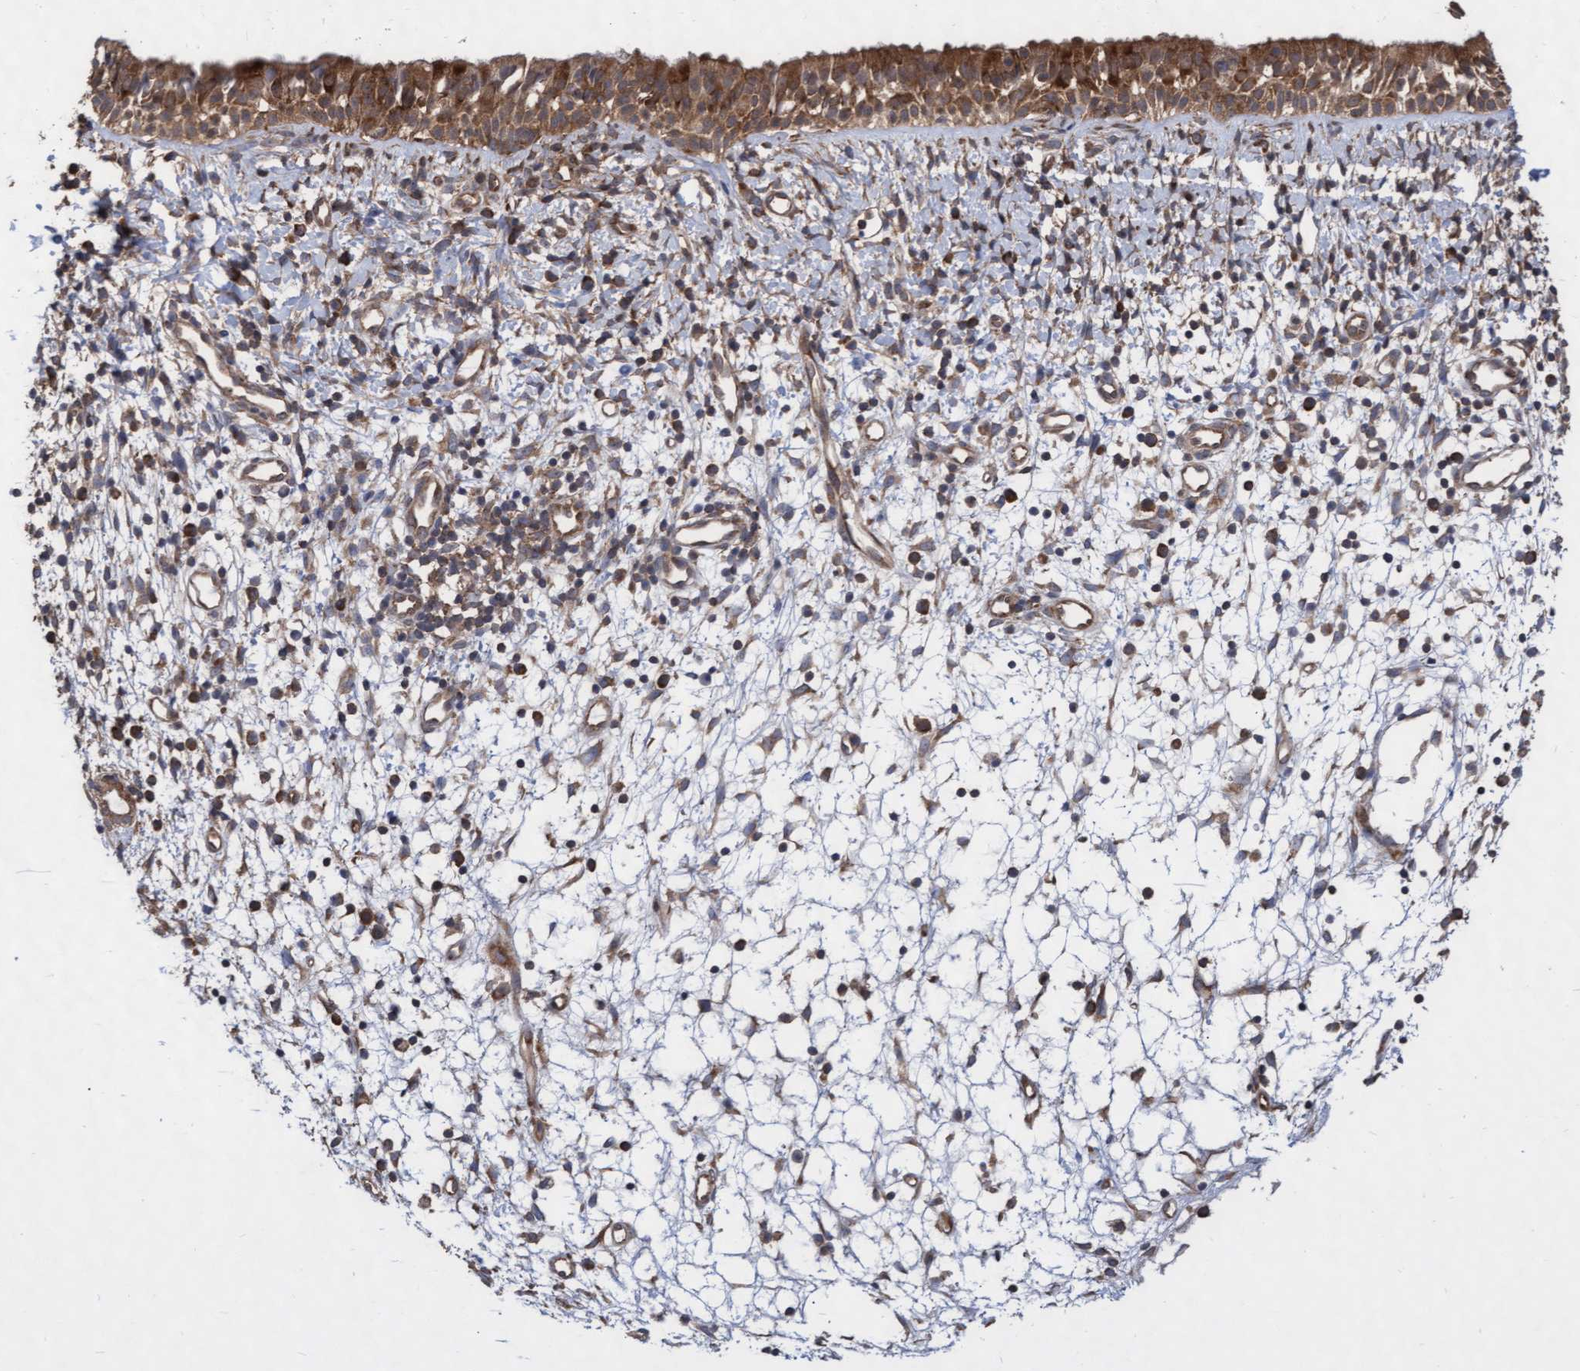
{"staining": {"intensity": "strong", "quantity": ">75%", "location": "cytoplasmic/membranous"}, "tissue": "nasopharynx", "cell_type": "Respiratory epithelial cells", "image_type": "normal", "snomed": [{"axis": "morphology", "description": "Normal tissue, NOS"}, {"axis": "topography", "description": "Nasopharynx"}], "caption": "IHC staining of unremarkable nasopharynx, which demonstrates high levels of strong cytoplasmic/membranous staining in about >75% of respiratory epithelial cells indicating strong cytoplasmic/membranous protein staining. The staining was performed using DAB (brown) for protein detection and nuclei were counterstained in hematoxylin (blue).", "gene": "ABCF2", "patient": {"sex": "male", "age": 22}}